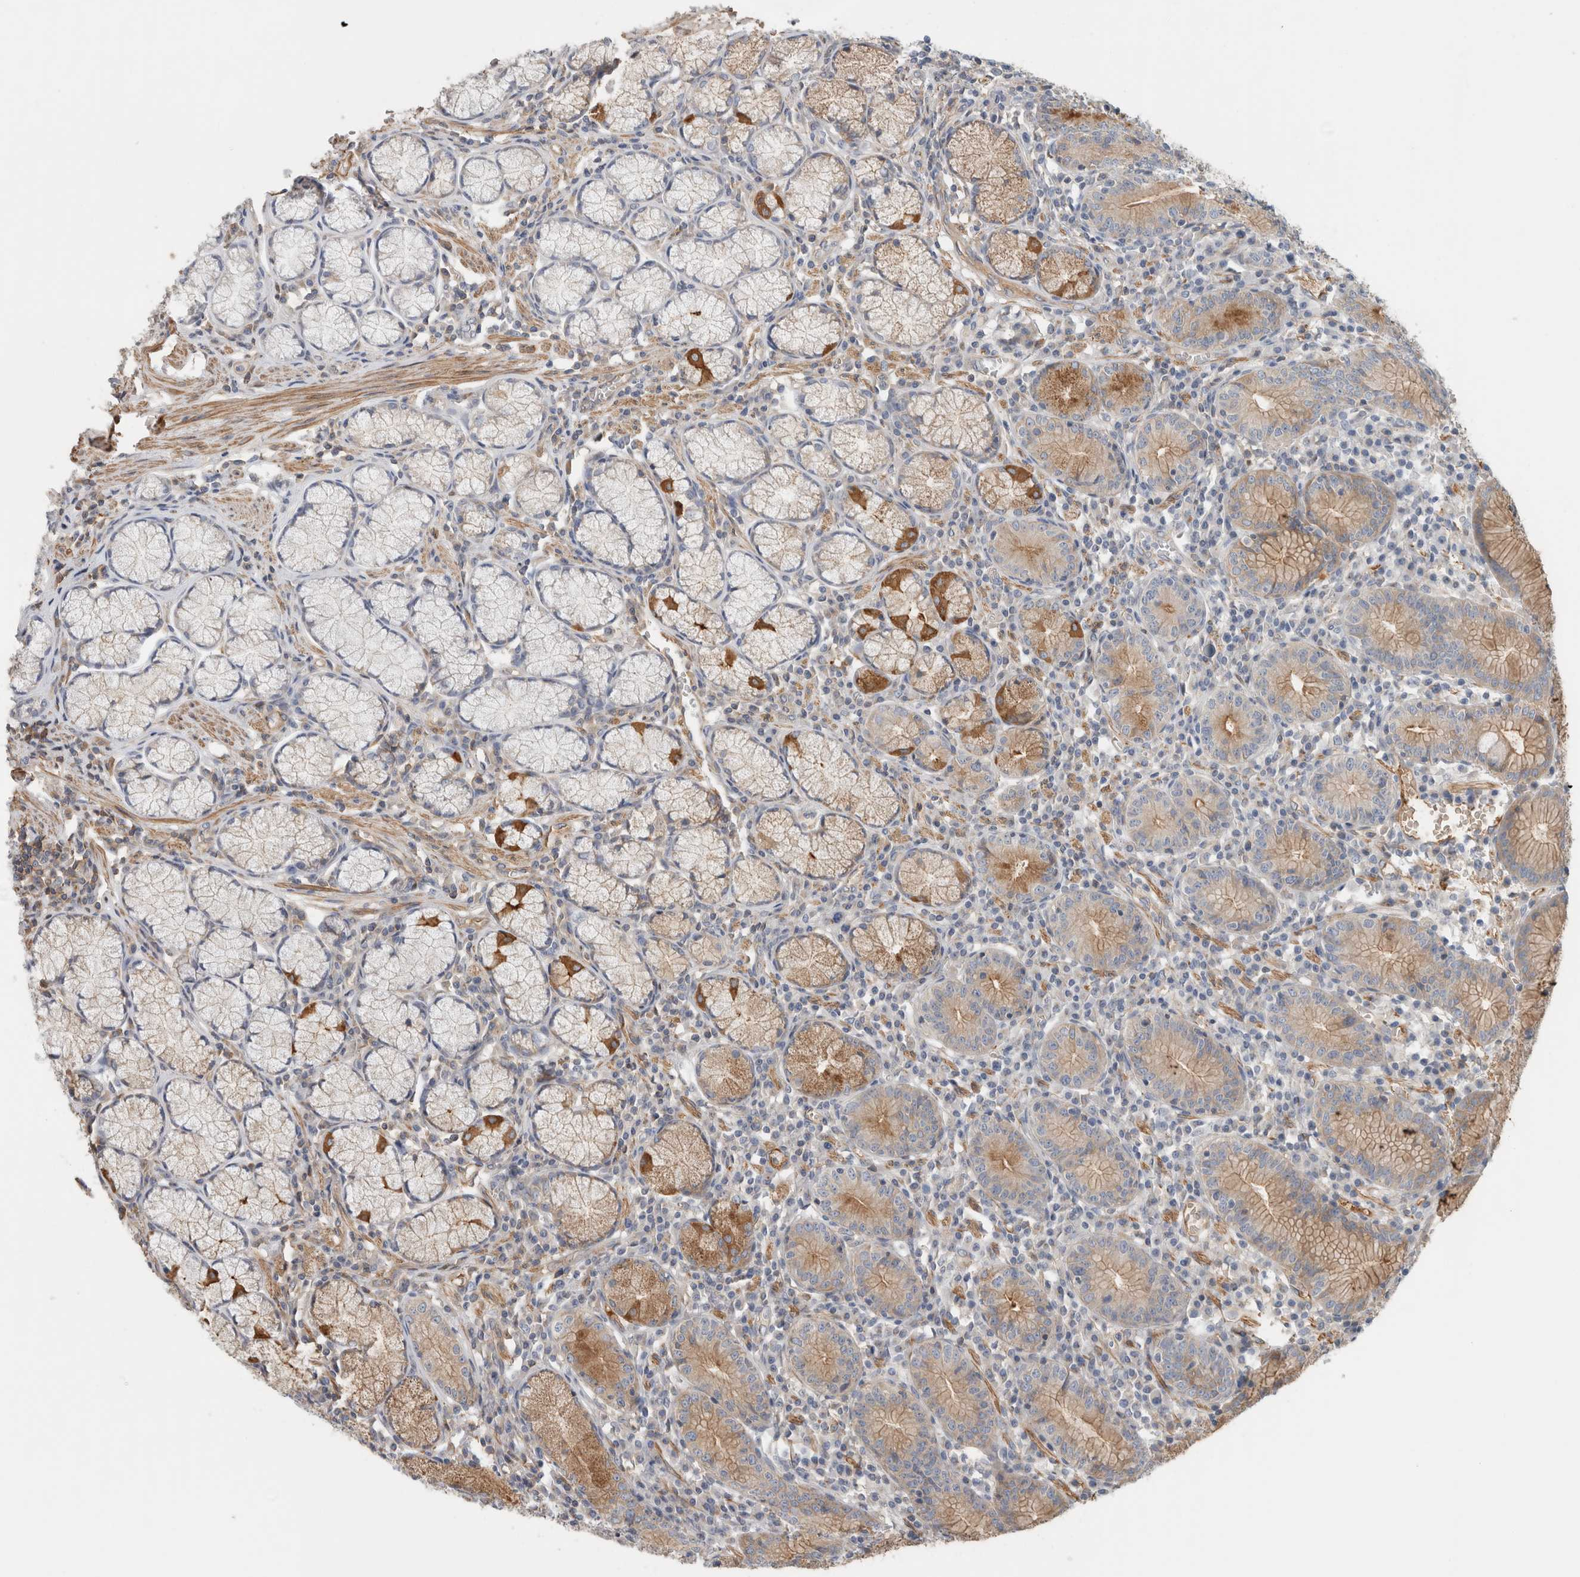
{"staining": {"intensity": "moderate", "quantity": "25%-75%", "location": "cytoplasmic/membranous"}, "tissue": "stomach", "cell_type": "Glandular cells", "image_type": "normal", "snomed": [{"axis": "morphology", "description": "Normal tissue, NOS"}, {"axis": "topography", "description": "Stomach"}], "caption": "IHC histopathology image of unremarkable stomach: human stomach stained using IHC demonstrates medium levels of moderate protein expression localized specifically in the cytoplasmic/membranous of glandular cells, appearing as a cytoplasmic/membranous brown color.", "gene": "CFI", "patient": {"sex": "male", "age": 55}}